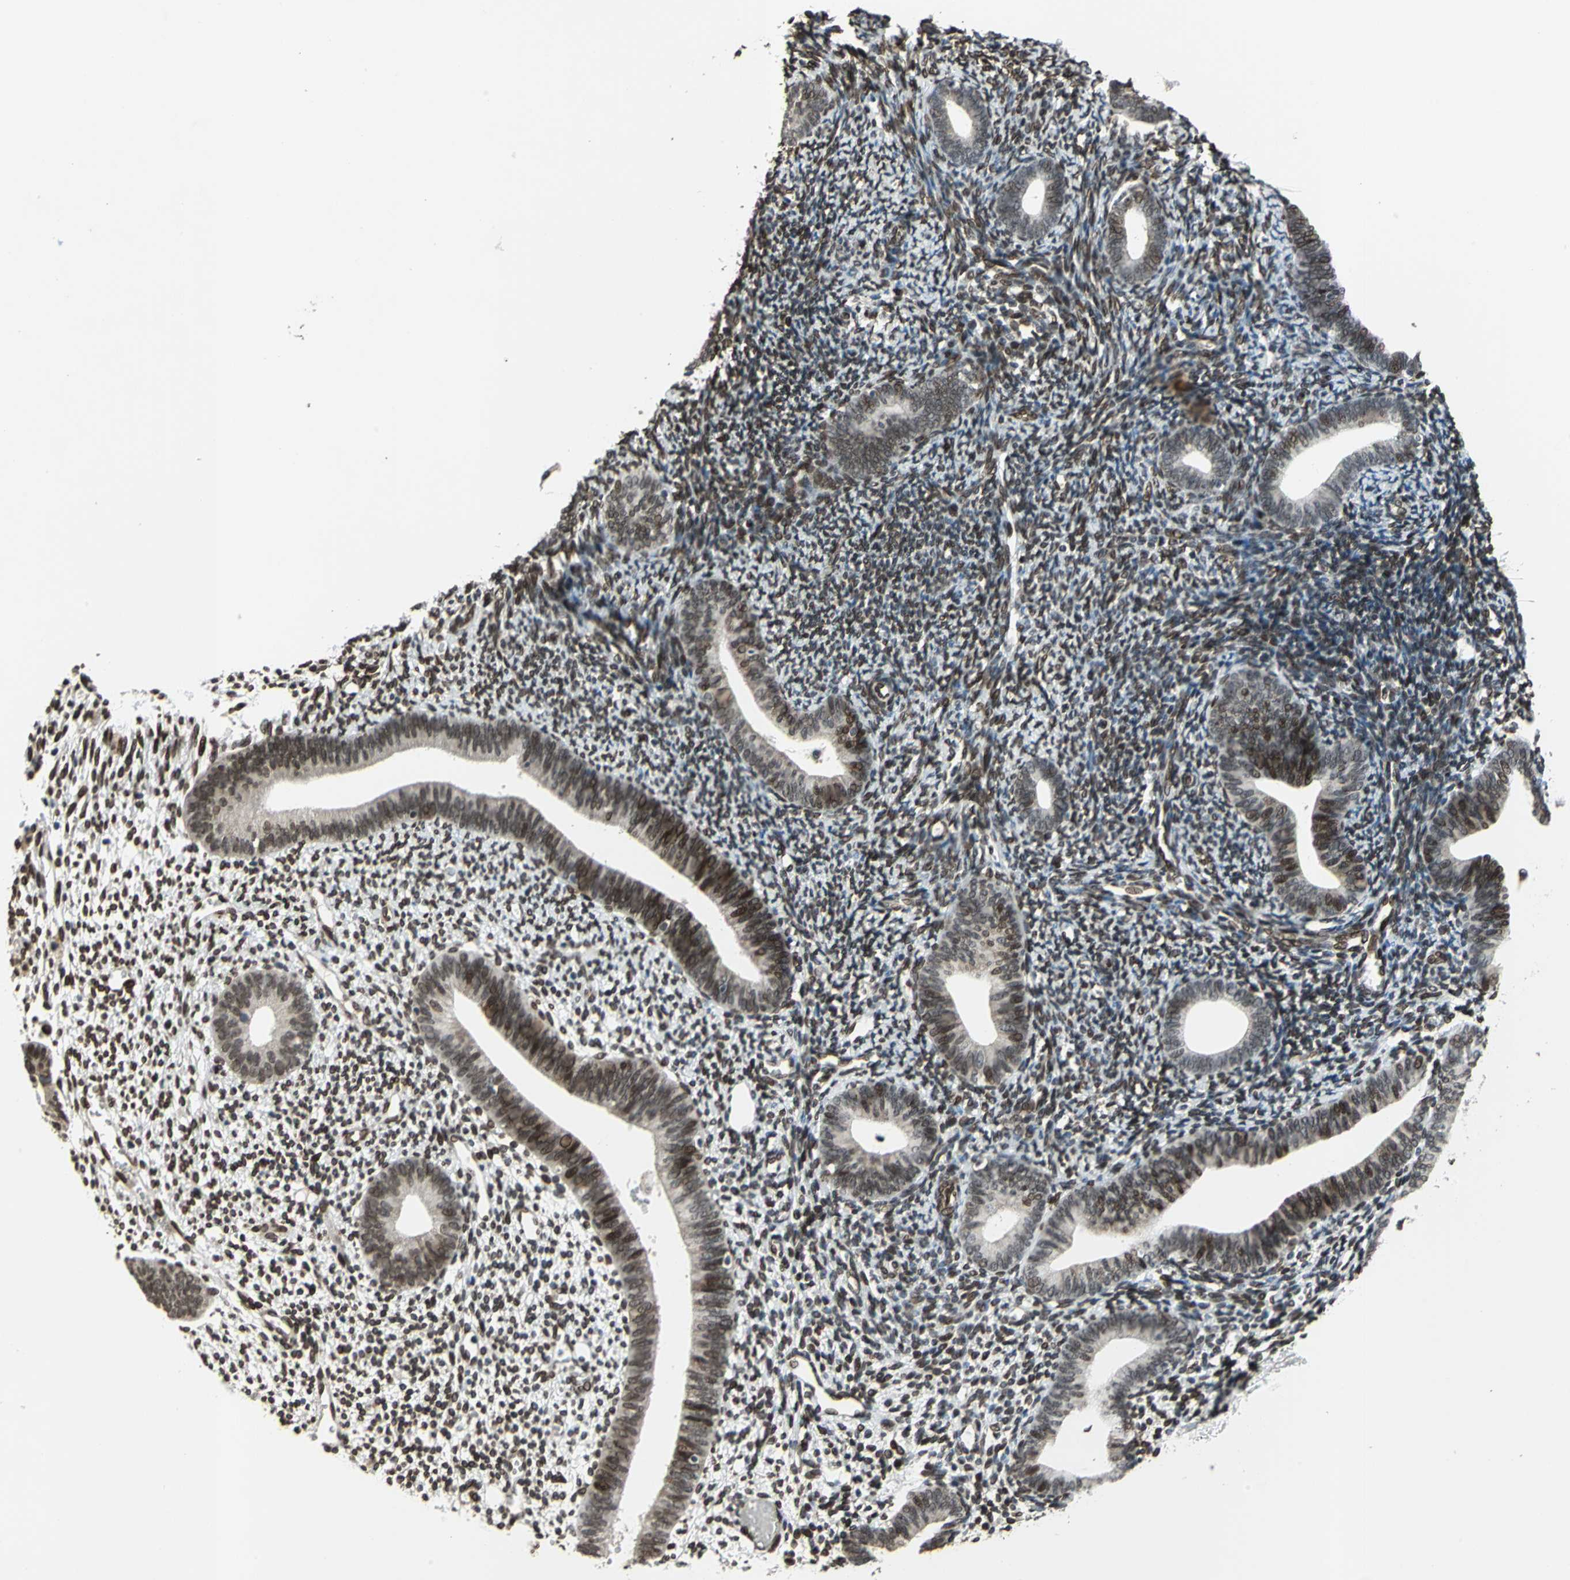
{"staining": {"intensity": "strong", "quantity": ">75%", "location": "nuclear"}, "tissue": "endometrium", "cell_type": "Cells in endometrial stroma", "image_type": "normal", "snomed": [{"axis": "morphology", "description": "Normal tissue, NOS"}, {"axis": "topography", "description": "Smooth muscle"}, {"axis": "topography", "description": "Endometrium"}], "caption": "Immunohistochemical staining of benign endometrium demonstrates high levels of strong nuclear staining in about >75% of cells in endometrial stroma.", "gene": "ISY1", "patient": {"sex": "female", "age": 57}}